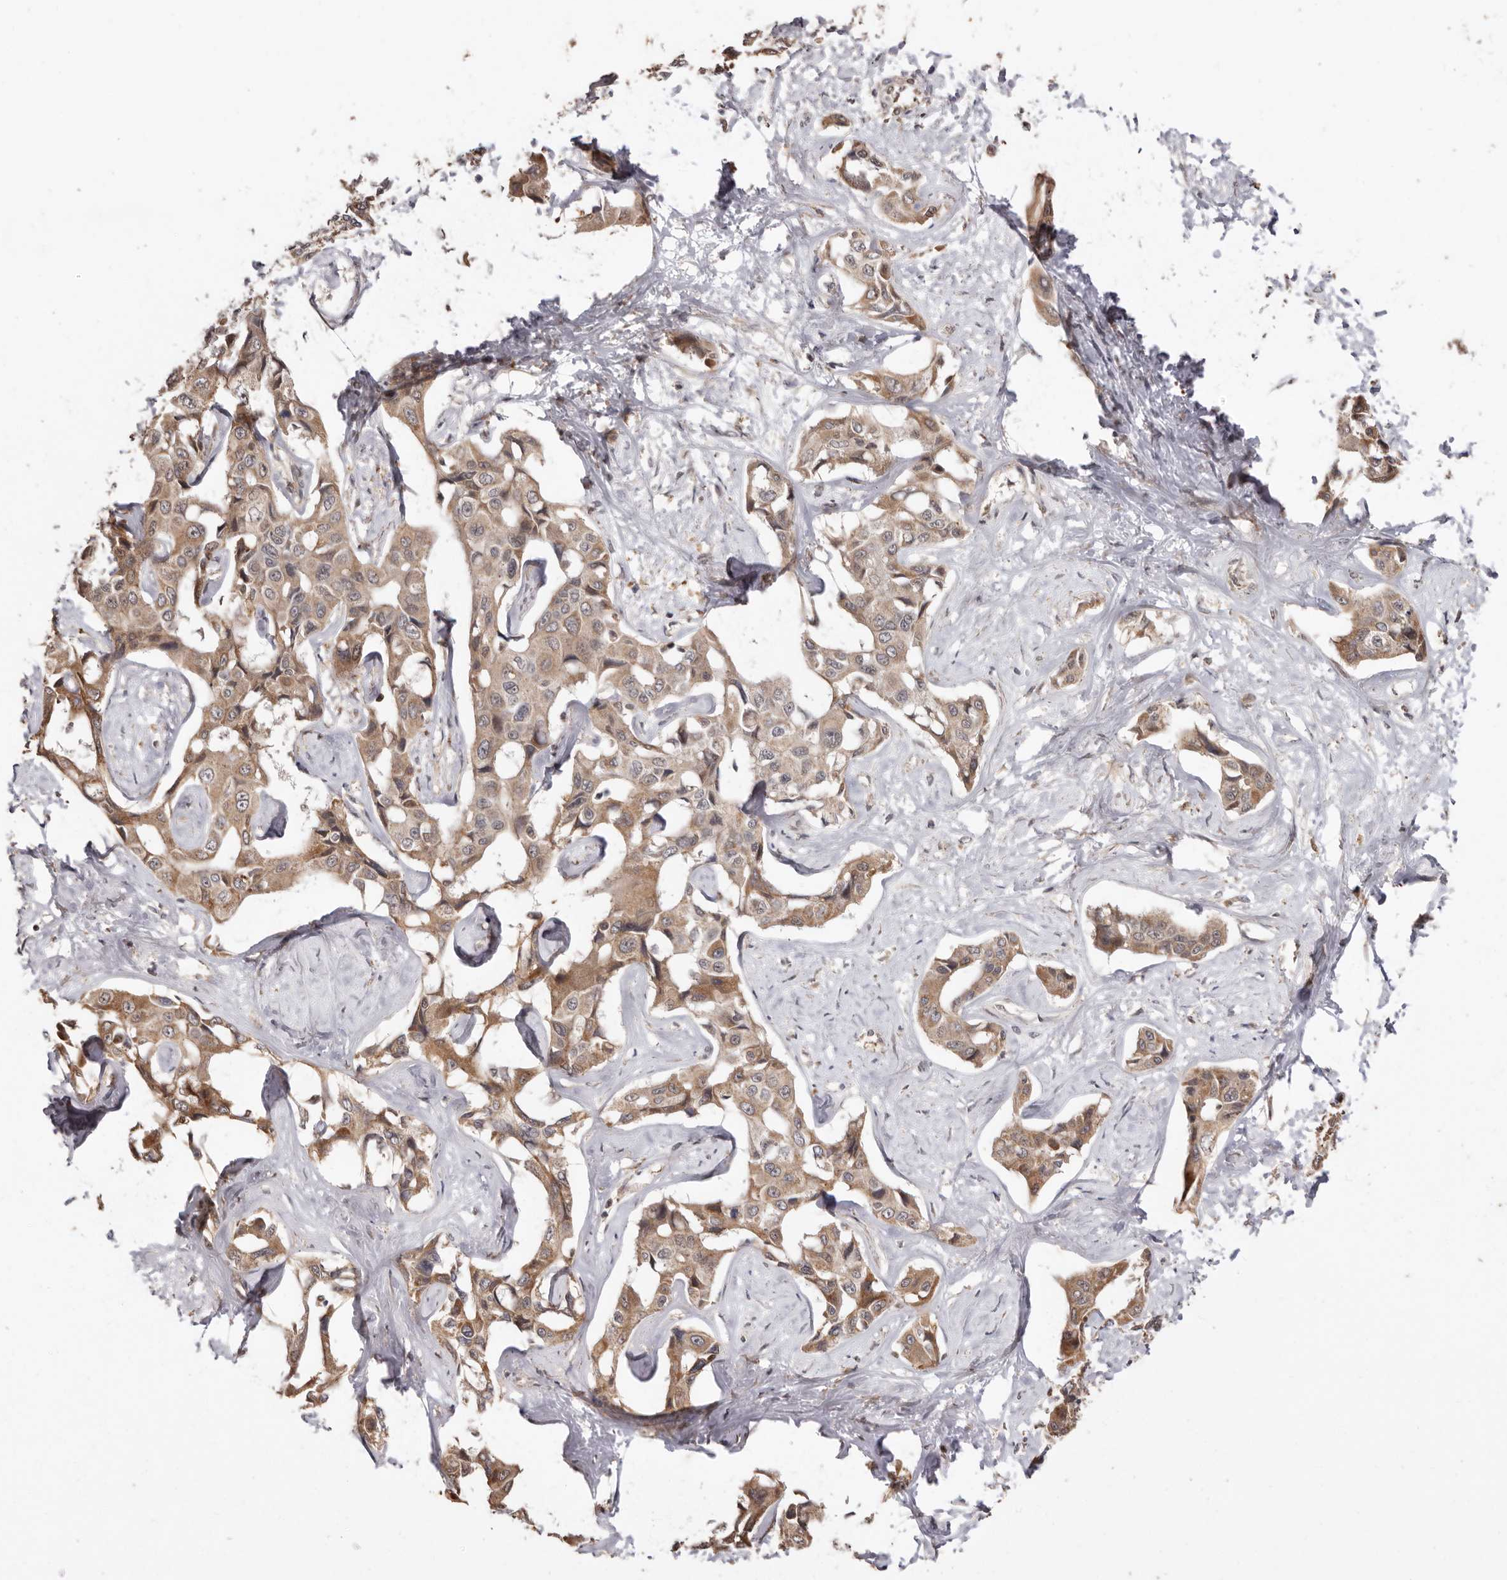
{"staining": {"intensity": "moderate", "quantity": ">75%", "location": "cytoplasmic/membranous"}, "tissue": "liver cancer", "cell_type": "Tumor cells", "image_type": "cancer", "snomed": [{"axis": "morphology", "description": "Cholangiocarcinoma"}, {"axis": "topography", "description": "Liver"}], "caption": "High-magnification brightfield microscopy of liver cancer stained with DAB (3,3'-diaminobenzidine) (brown) and counterstained with hematoxylin (blue). tumor cells exhibit moderate cytoplasmic/membranous positivity is appreciated in about>75% of cells.", "gene": "RSPO2", "patient": {"sex": "male", "age": 59}}